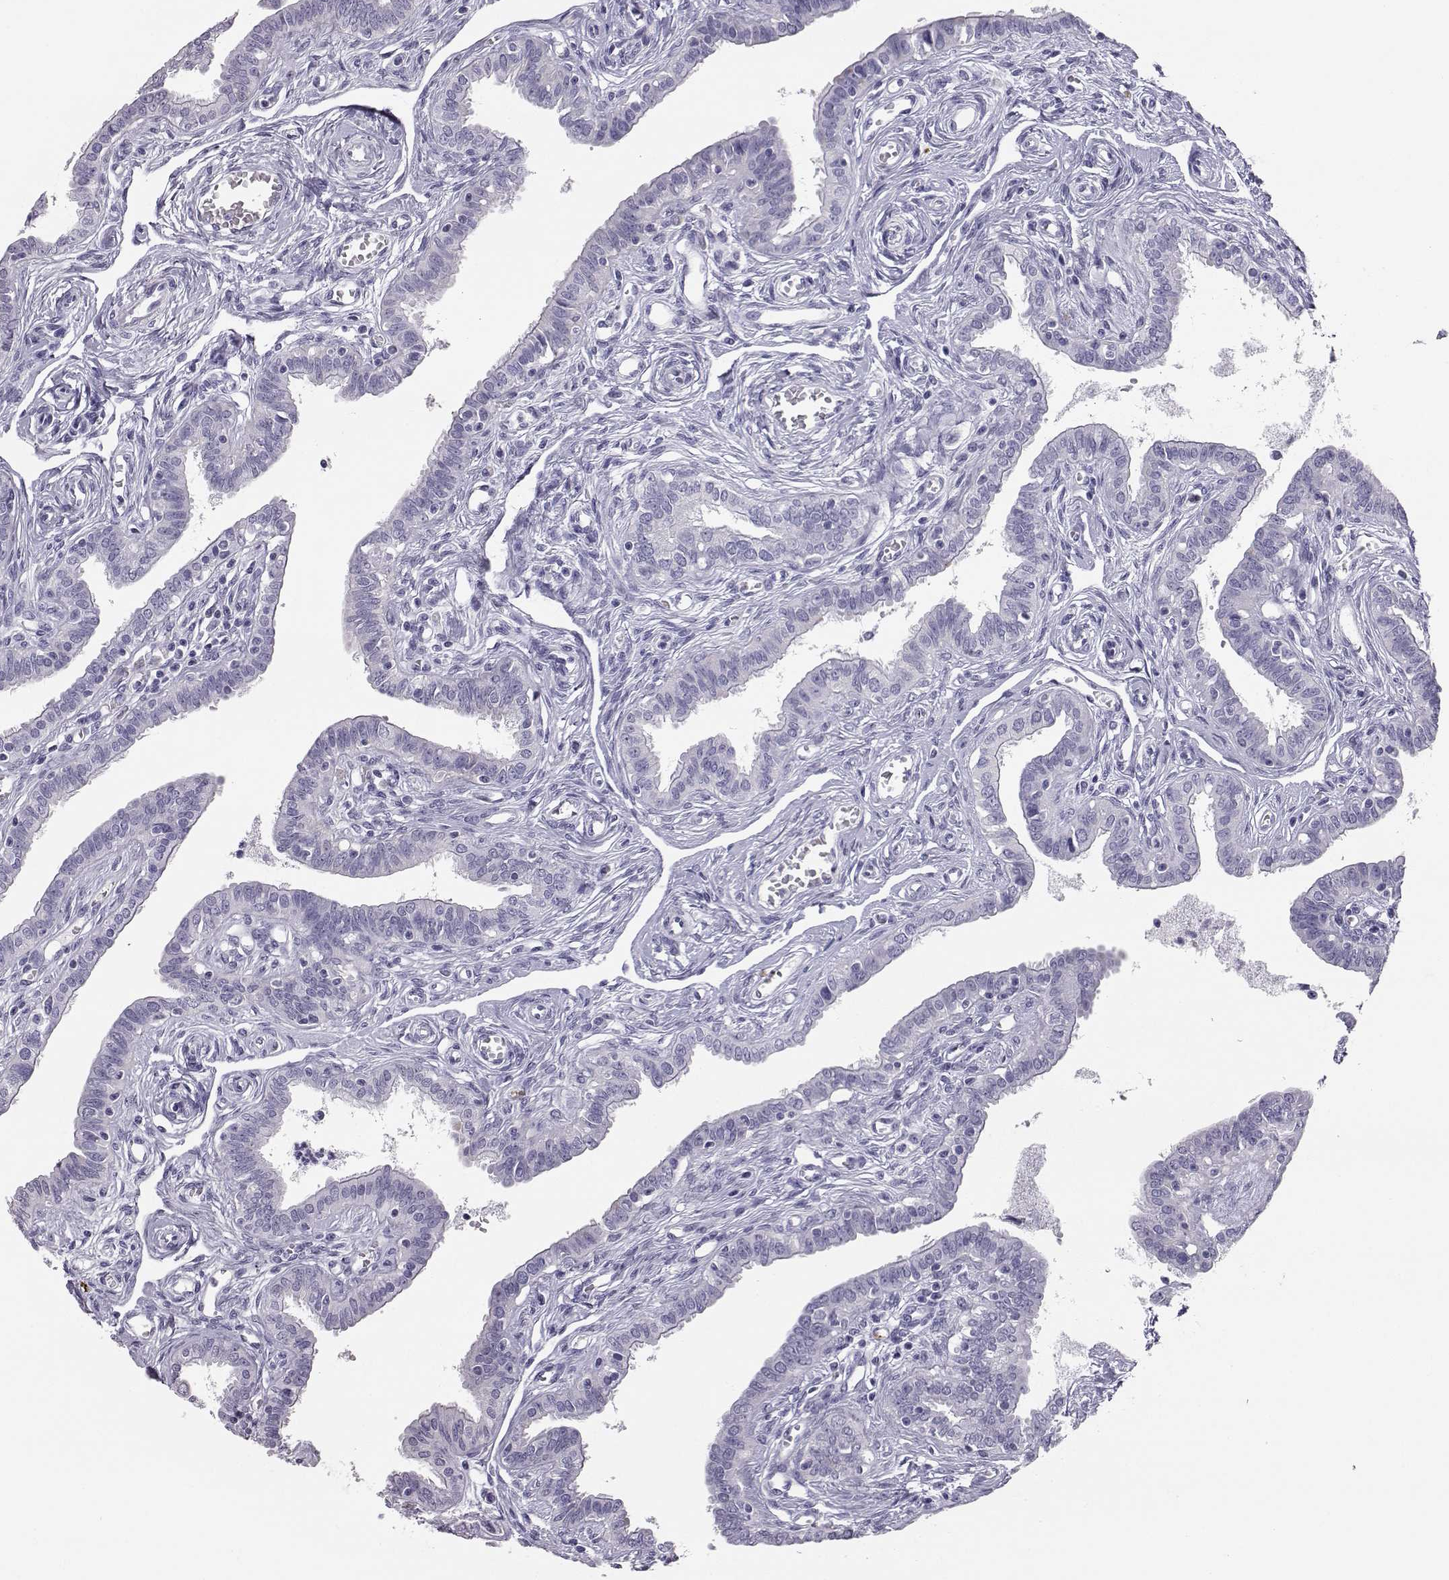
{"staining": {"intensity": "negative", "quantity": "none", "location": "none"}, "tissue": "fallopian tube", "cell_type": "Glandular cells", "image_type": "normal", "snomed": [{"axis": "morphology", "description": "Normal tissue, NOS"}, {"axis": "morphology", "description": "Carcinoma, endometroid"}, {"axis": "topography", "description": "Fallopian tube"}, {"axis": "topography", "description": "Ovary"}], "caption": "Human fallopian tube stained for a protein using immunohistochemistry demonstrates no staining in glandular cells.", "gene": "ITLN1", "patient": {"sex": "female", "age": 42}}